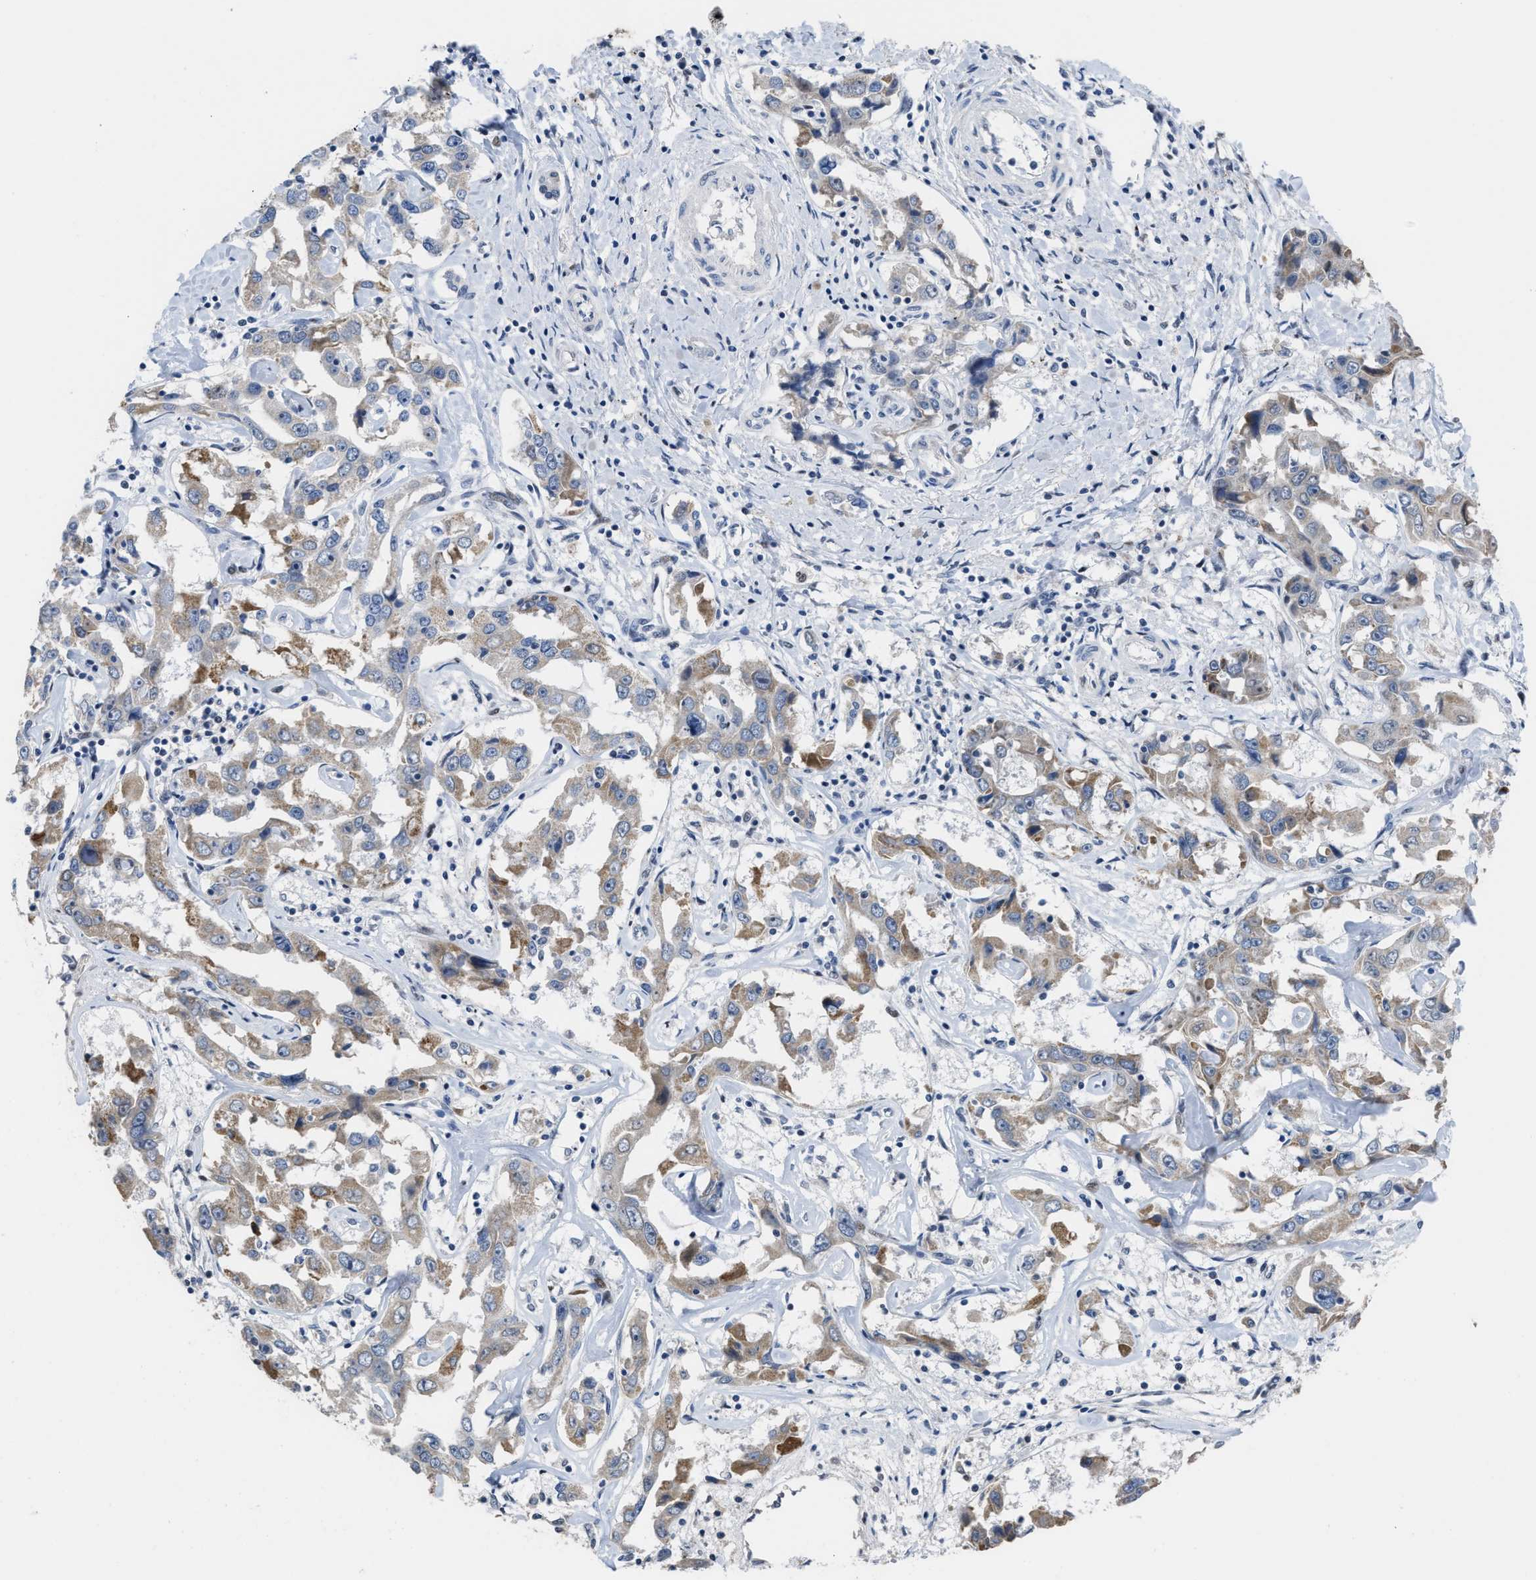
{"staining": {"intensity": "weak", "quantity": "25%-75%", "location": "cytoplasmic/membranous"}, "tissue": "liver cancer", "cell_type": "Tumor cells", "image_type": "cancer", "snomed": [{"axis": "morphology", "description": "Cholangiocarcinoma"}, {"axis": "topography", "description": "Liver"}], "caption": "The micrograph reveals immunohistochemical staining of cholangiocarcinoma (liver). There is weak cytoplasmic/membranous expression is identified in about 25%-75% of tumor cells. The staining was performed using DAB, with brown indicating positive protein expression. Nuclei are stained blue with hematoxylin.", "gene": "SETDB1", "patient": {"sex": "male", "age": 59}}